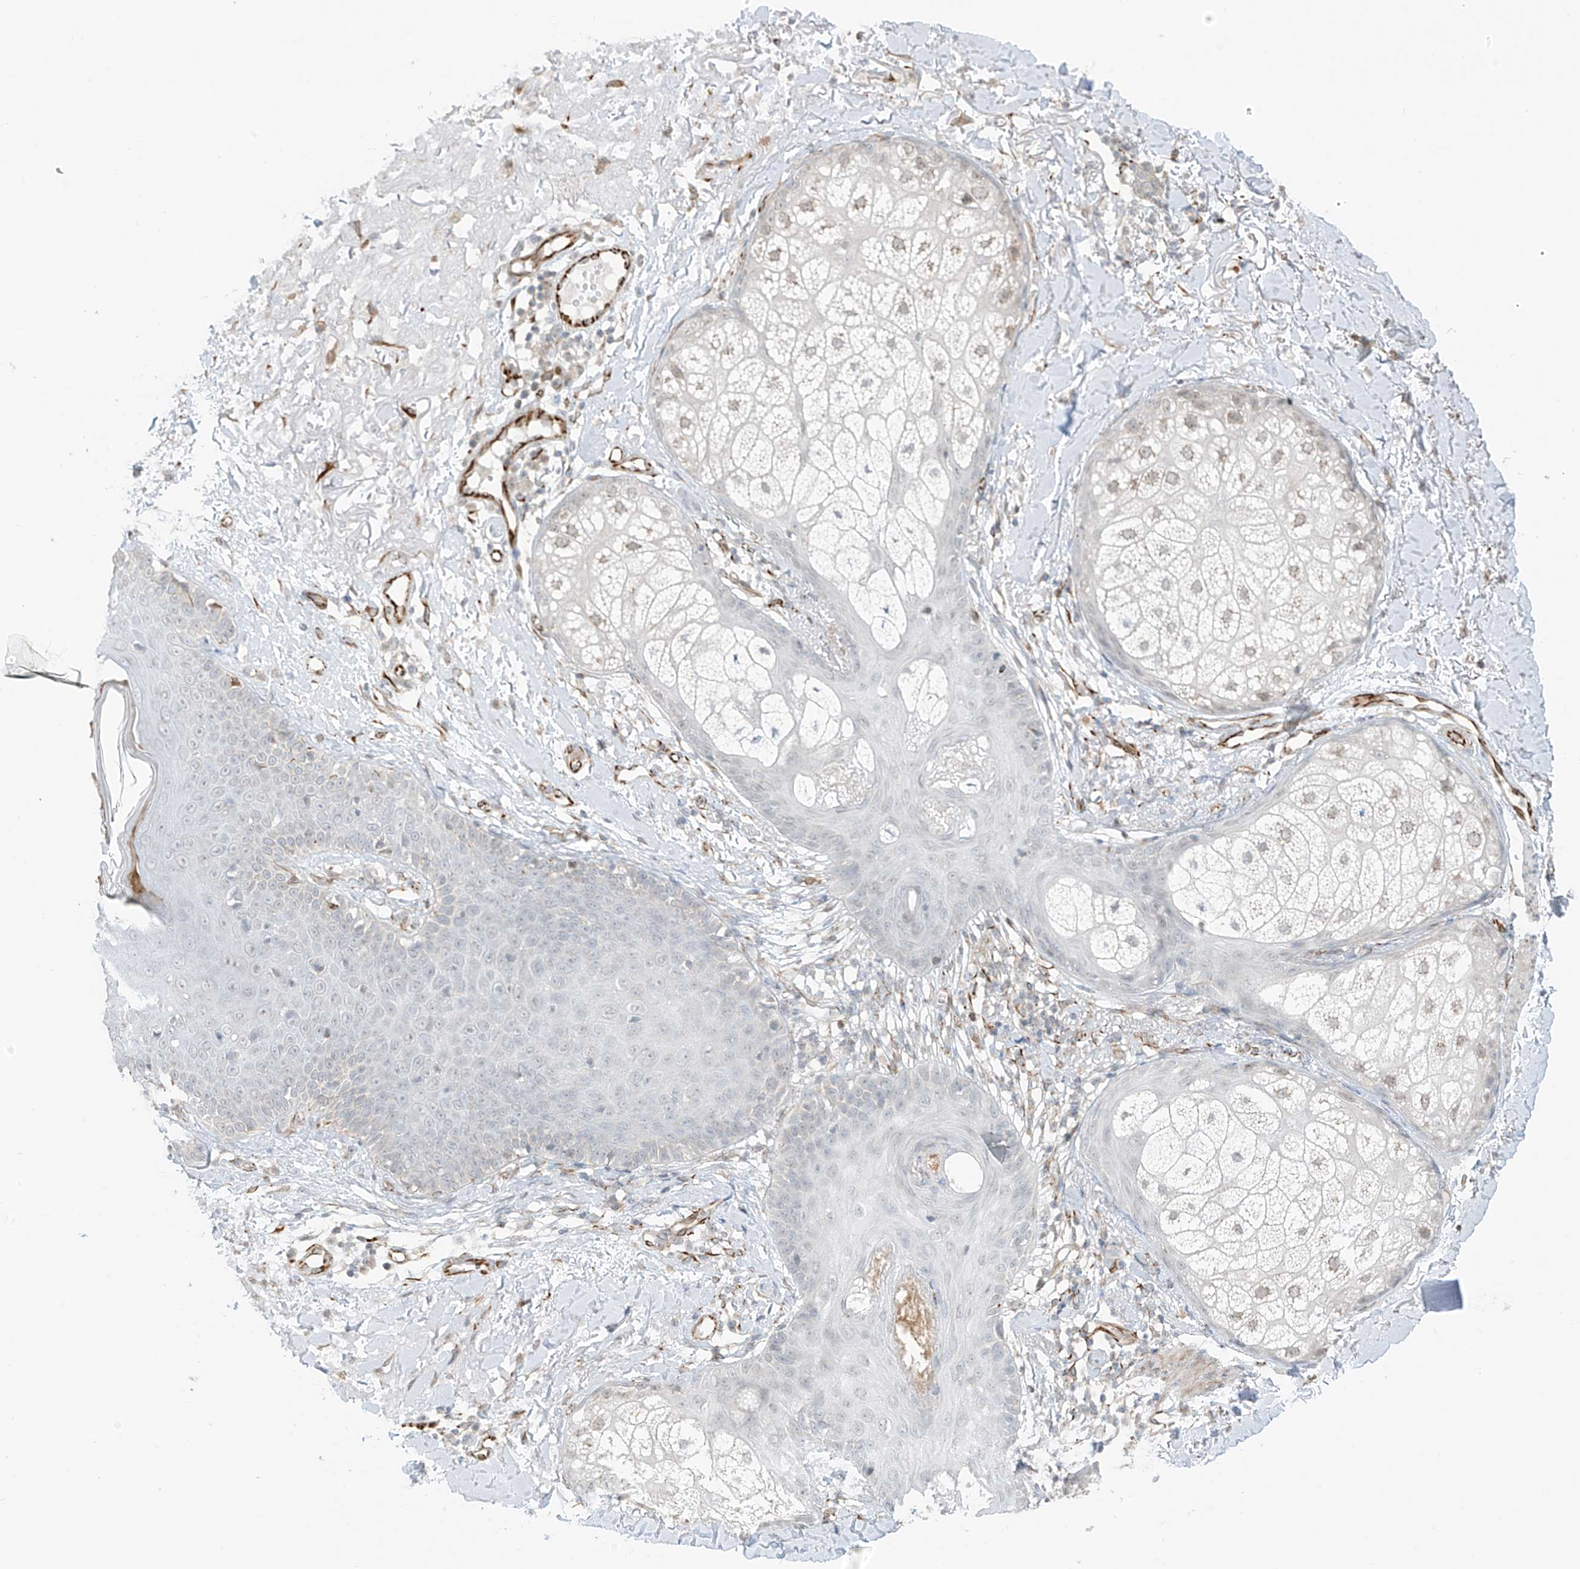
{"staining": {"intensity": "negative", "quantity": "none", "location": "none"}, "tissue": "skin cancer", "cell_type": "Tumor cells", "image_type": "cancer", "snomed": [{"axis": "morphology", "description": "Basal cell carcinoma"}, {"axis": "topography", "description": "Skin"}], "caption": "Basal cell carcinoma (skin) was stained to show a protein in brown. There is no significant expression in tumor cells.", "gene": "HS6ST2", "patient": {"sex": "male", "age": 85}}